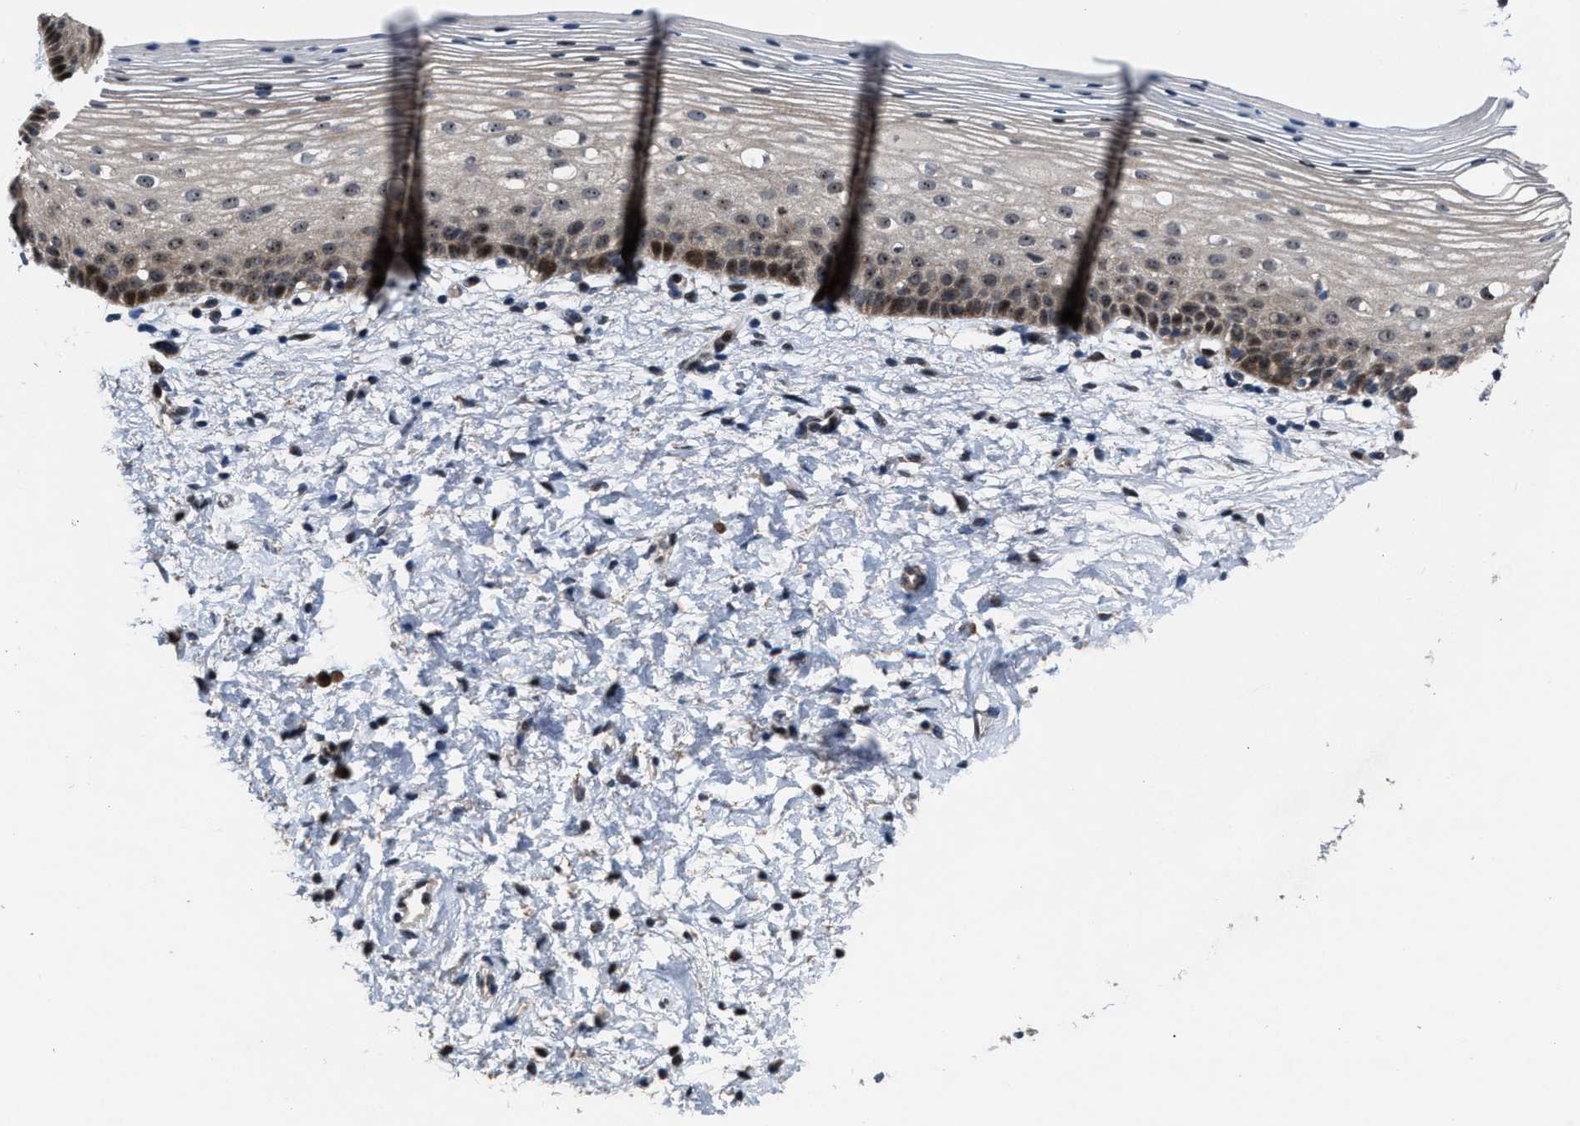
{"staining": {"intensity": "moderate", "quantity": ">75%", "location": "cytoplasmic/membranous"}, "tissue": "cervix", "cell_type": "Glandular cells", "image_type": "normal", "snomed": [{"axis": "morphology", "description": "Normal tissue, NOS"}, {"axis": "topography", "description": "Cervix"}], "caption": "IHC photomicrograph of normal cervix stained for a protein (brown), which demonstrates medium levels of moderate cytoplasmic/membranous positivity in approximately >75% of glandular cells.", "gene": "HAUS6", "patient": {"sex": "female", "age": 72}}